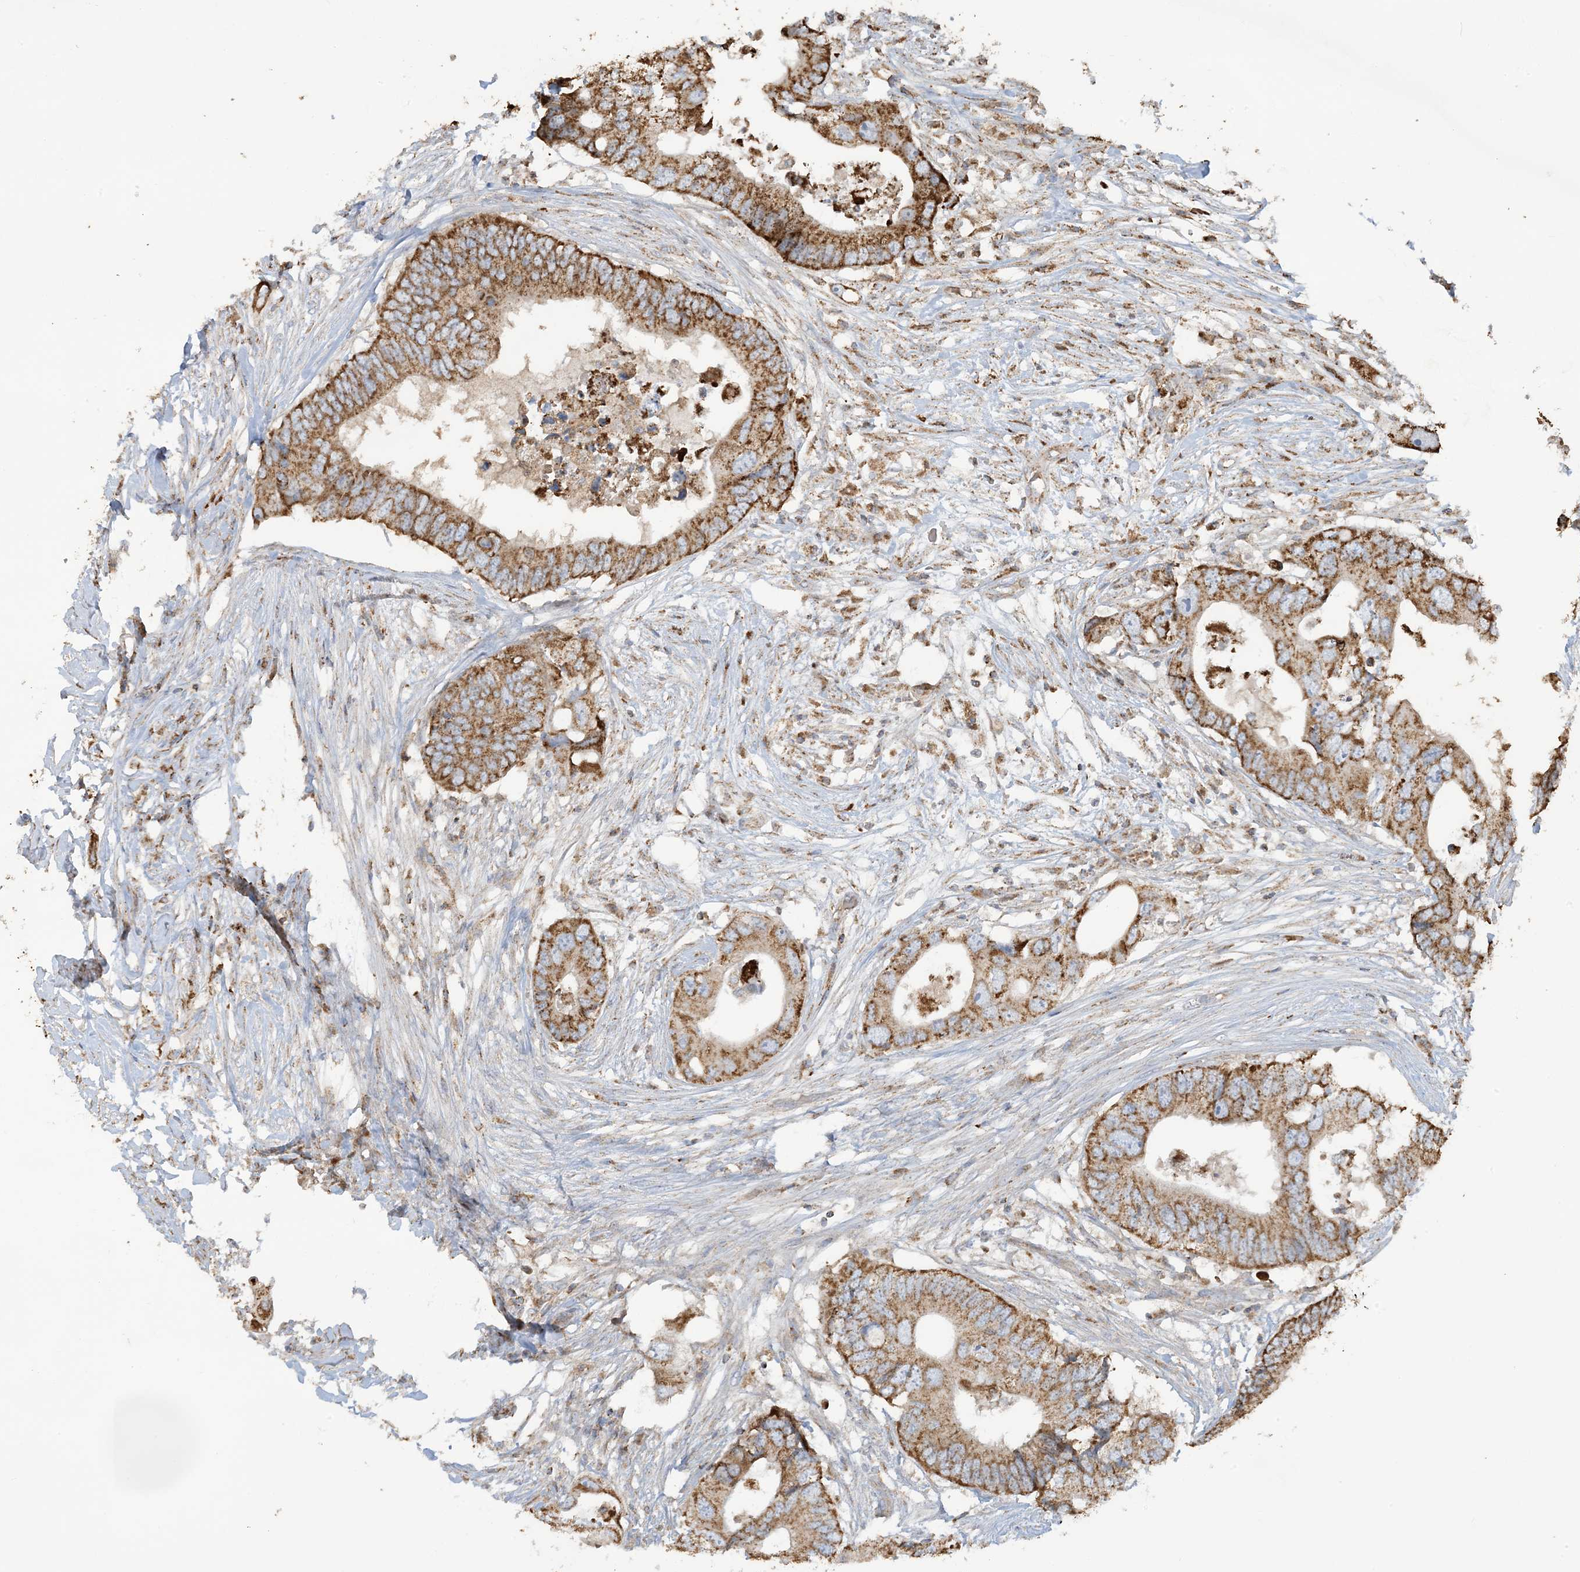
{"staining": {"intensity": "moderate", "quantity": ">75%", "location": "cytoplasmic/membranous"}, "tissue": "colorectal cancer", "cell_type": "Tumor cells", "image_type": "cancer", "snomed": [{"axis": "morphology", "description": "Adenocarcinoma, NOS"}, {"axis": "topography", "description": "Colon"}], "caption": "Moderate cytoplasmic/membranous positivity is seen in approximately >75% of tumor cells in adenocarcinoma (colorectal).", "gene": "AGA", "patient": {"sex": "male", "age": 71}}